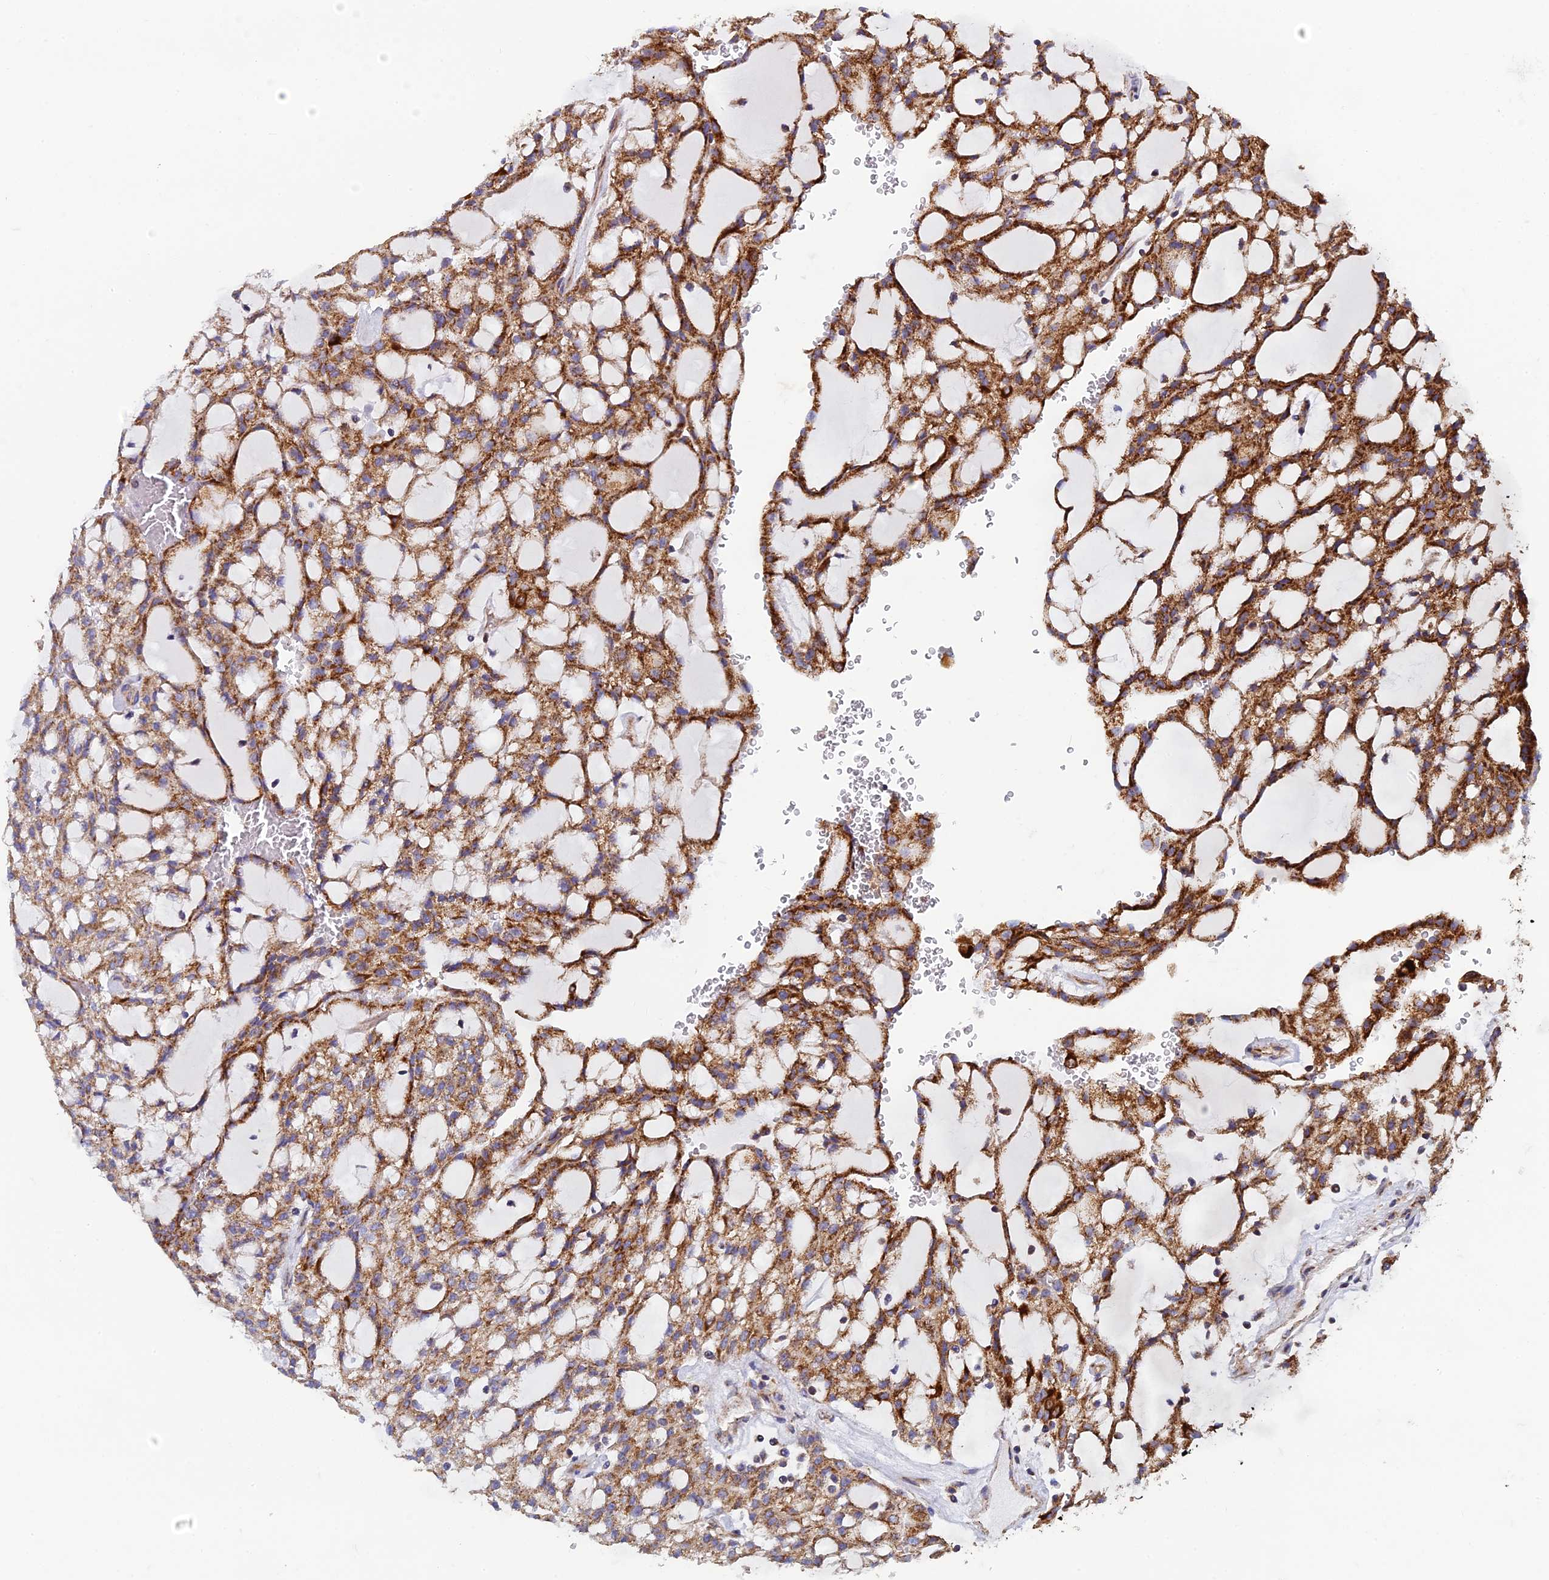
{"staining": {"intensity": "moderate", "quantity": ">75%", "location": "cytoplasmic/membranous"}, "tissue": "renal cancer", "cell_type": "Tumor cells", "image_type": "cancer", "snomed": [{"axis": "morphology", "description": "Adenocarcinoma, NOS"}, {"axis": "topography", "description": "Kidney"}], "caption": "Moderate cytoplasmic/membranous staining for a protein is identified in about >75% of tumor cells of renal cancer (adenocarcinoma) using immunohistochemistry.", "gene": "MRPS9", "patient": {"sex": "male", "age": 63}}